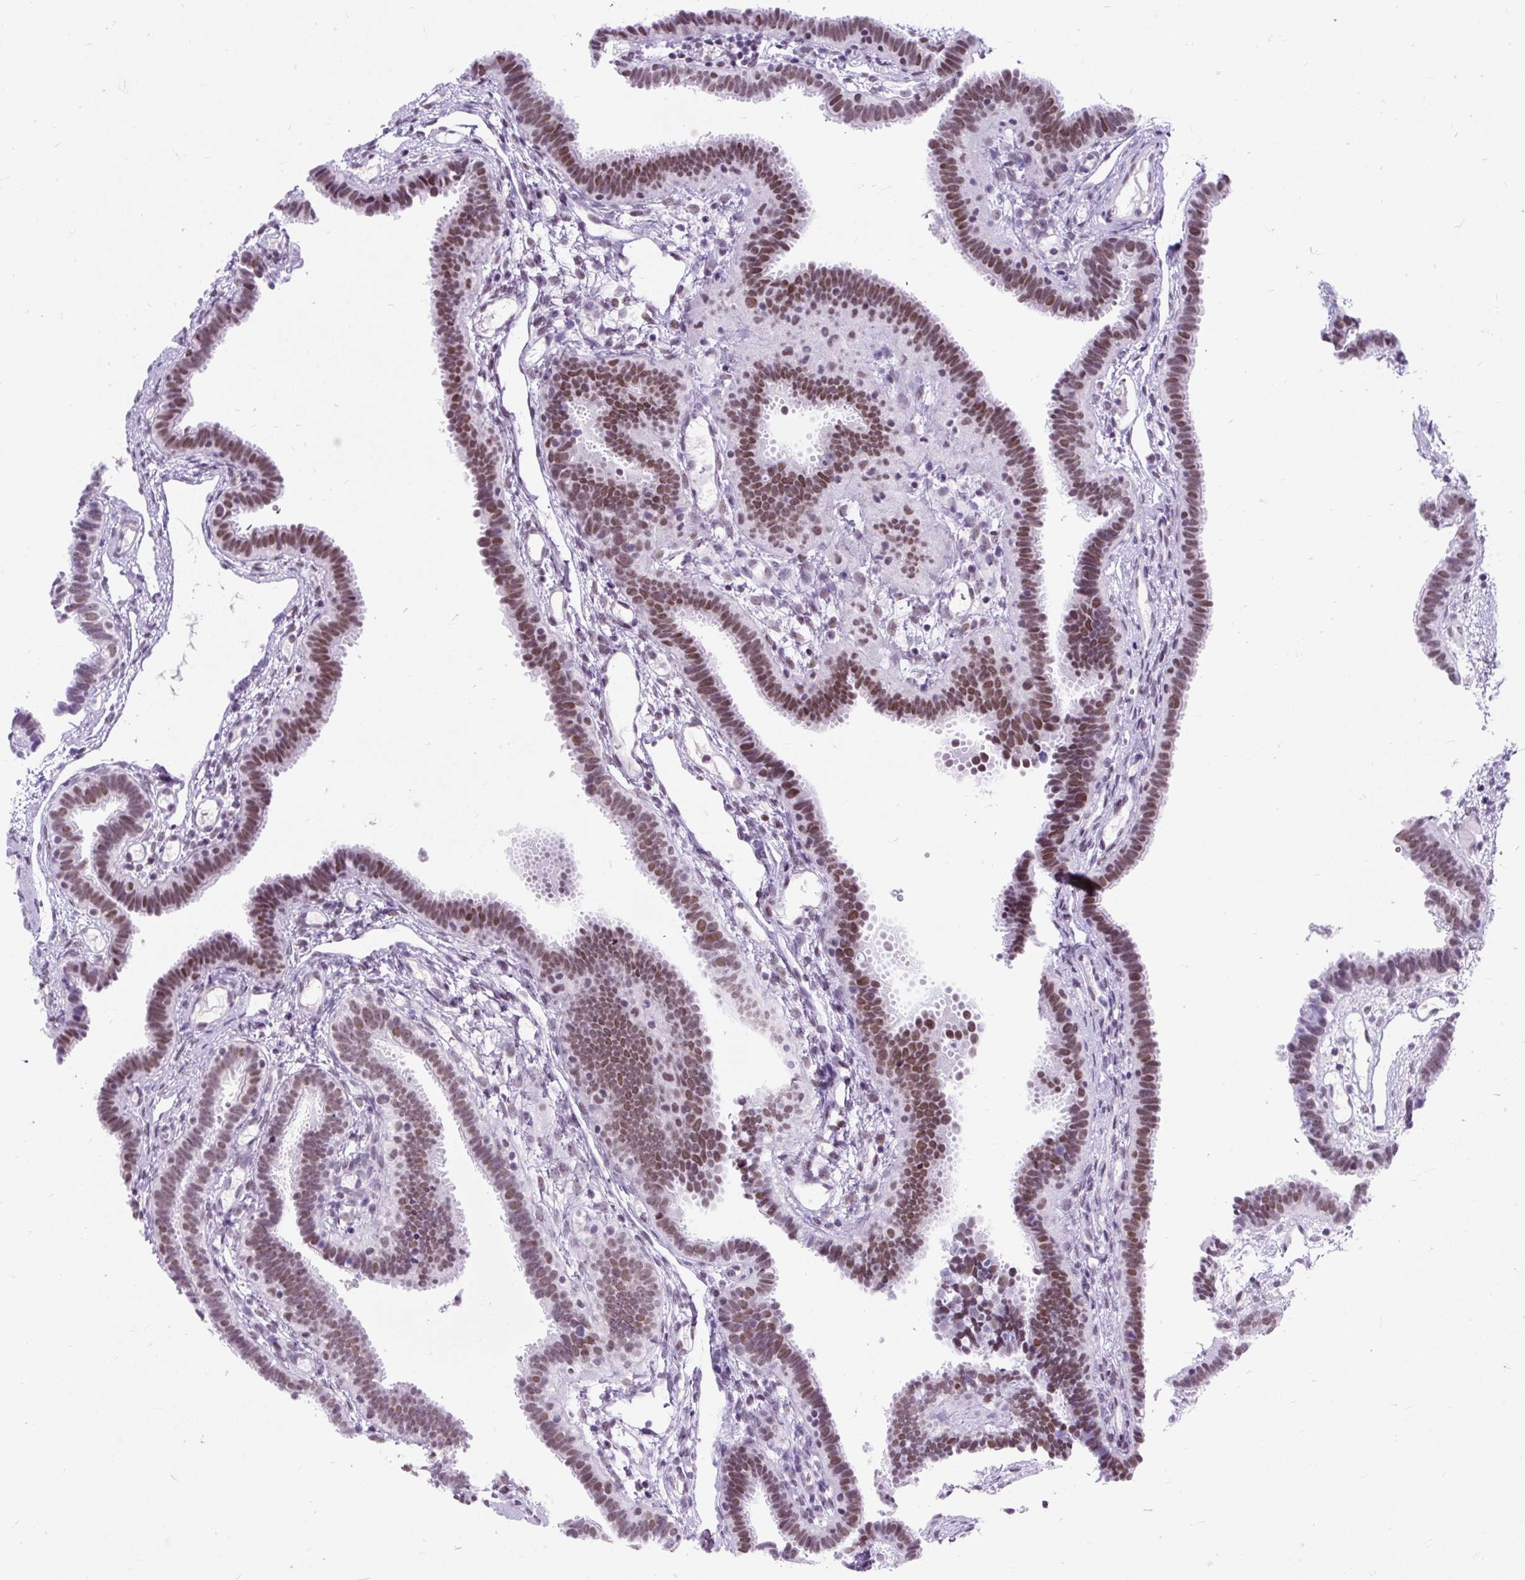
{"staining": {"intensity": "moderate", "quantity": ">75%", "location": "nuclear"}, "tissue": "fallopian tube", "cell_type": "Glandular cells", "image_type": "normal", "snomed": [{"axis": "morphology", "description": "Normal tissue, NOS"}, {"axis": "topography", "description": "Fallopian tube"}], "caption": "Protein staining of normal fallopian tube demonstrates moderate nuclear positivity in about >75% of glandular cells. (Brightfield microscopy of DAB IHC at high magnification).", "gene": "PLCXD2", "patient": {"sex": "female", "age": 37}}